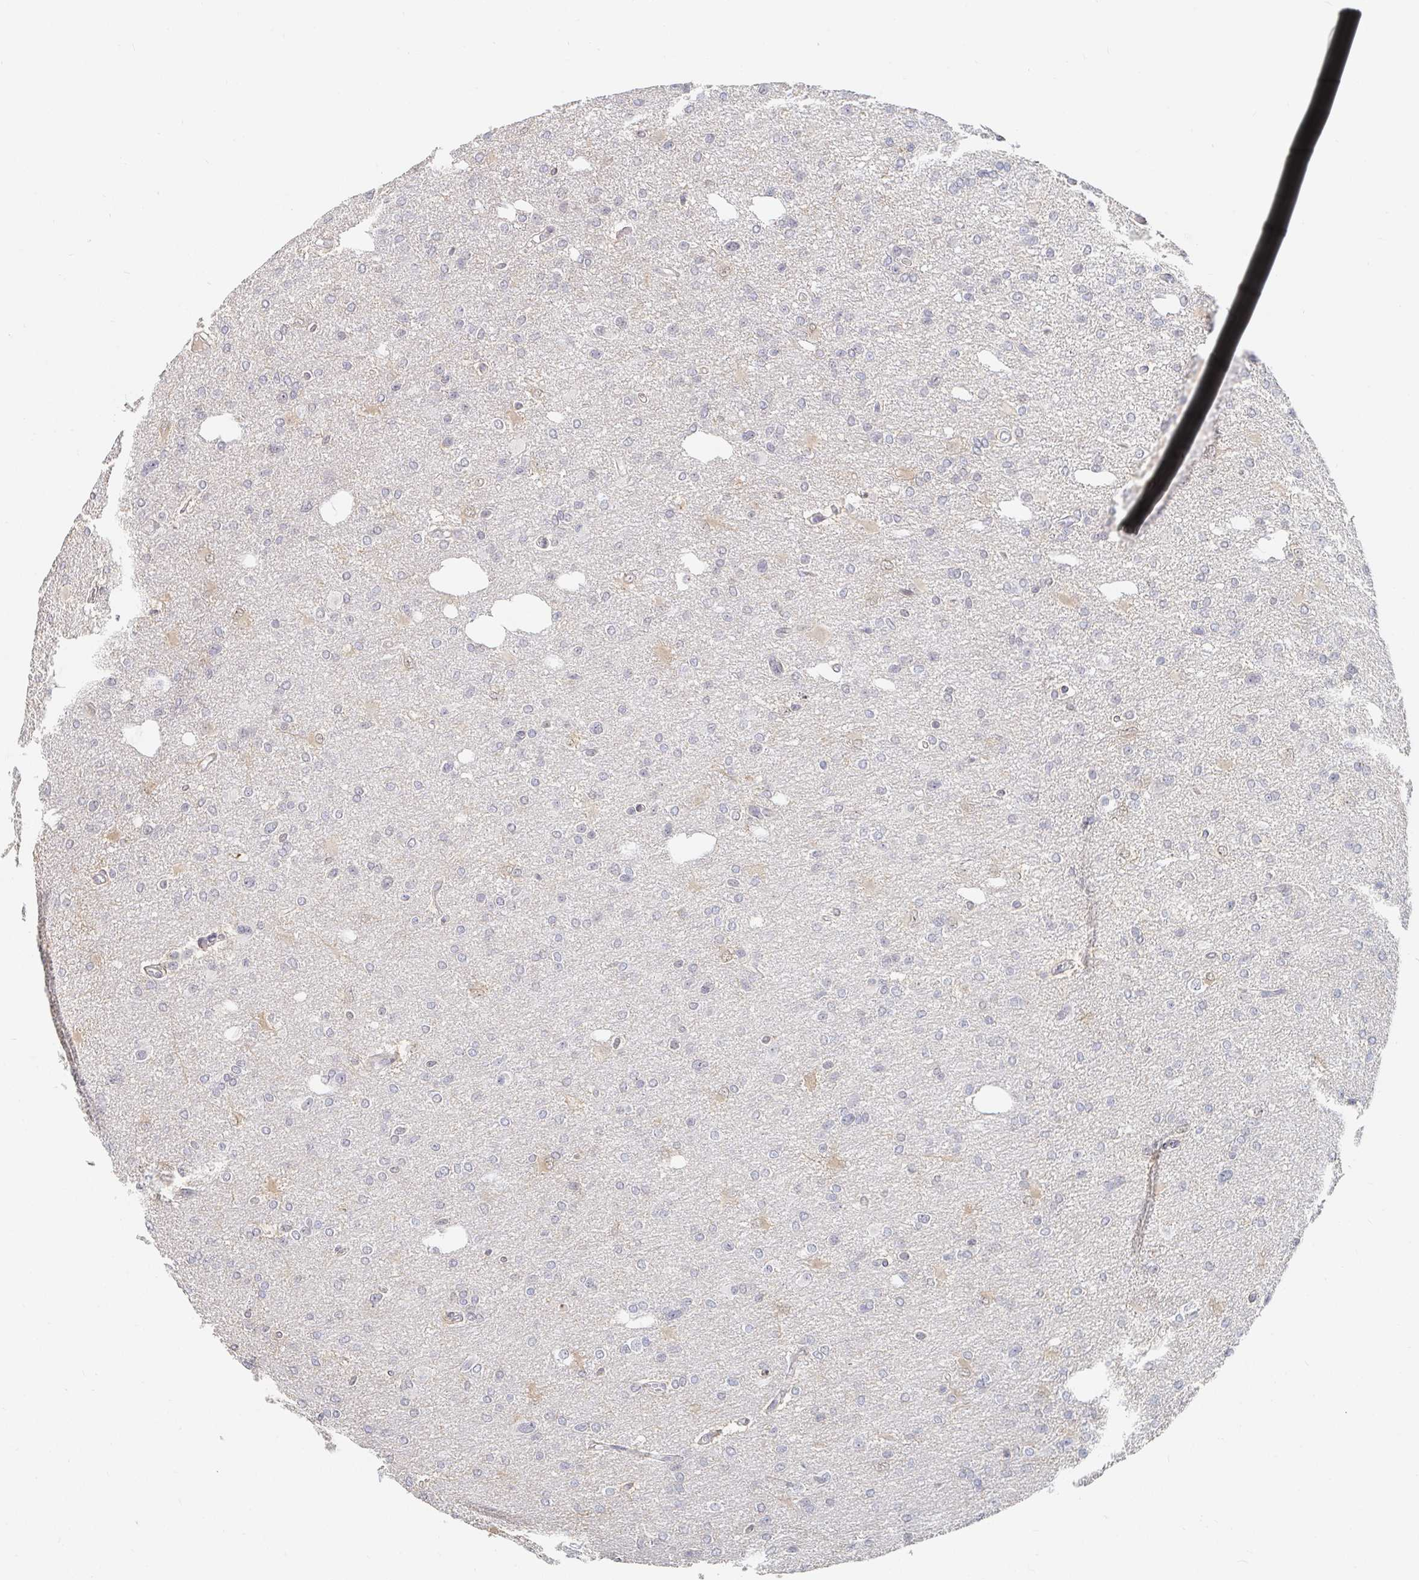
{"staining": {"intensity": "weak", "quantity": "<25%", "location": "nuclear"}, "tissue": "glioma", "cell_type": "Tumor cells", "image_type": "cancer", "snomed": [{"axis": "morphology", "description": "Glioma, malignant, Low grade"}, {"axis": "topography", "description": "Brain"}], "caption": "The micrograph demonstrates no staining of tumor cells in glioma.", "gene": "NME9", "patient": {"sex": "male", "age": 26}}